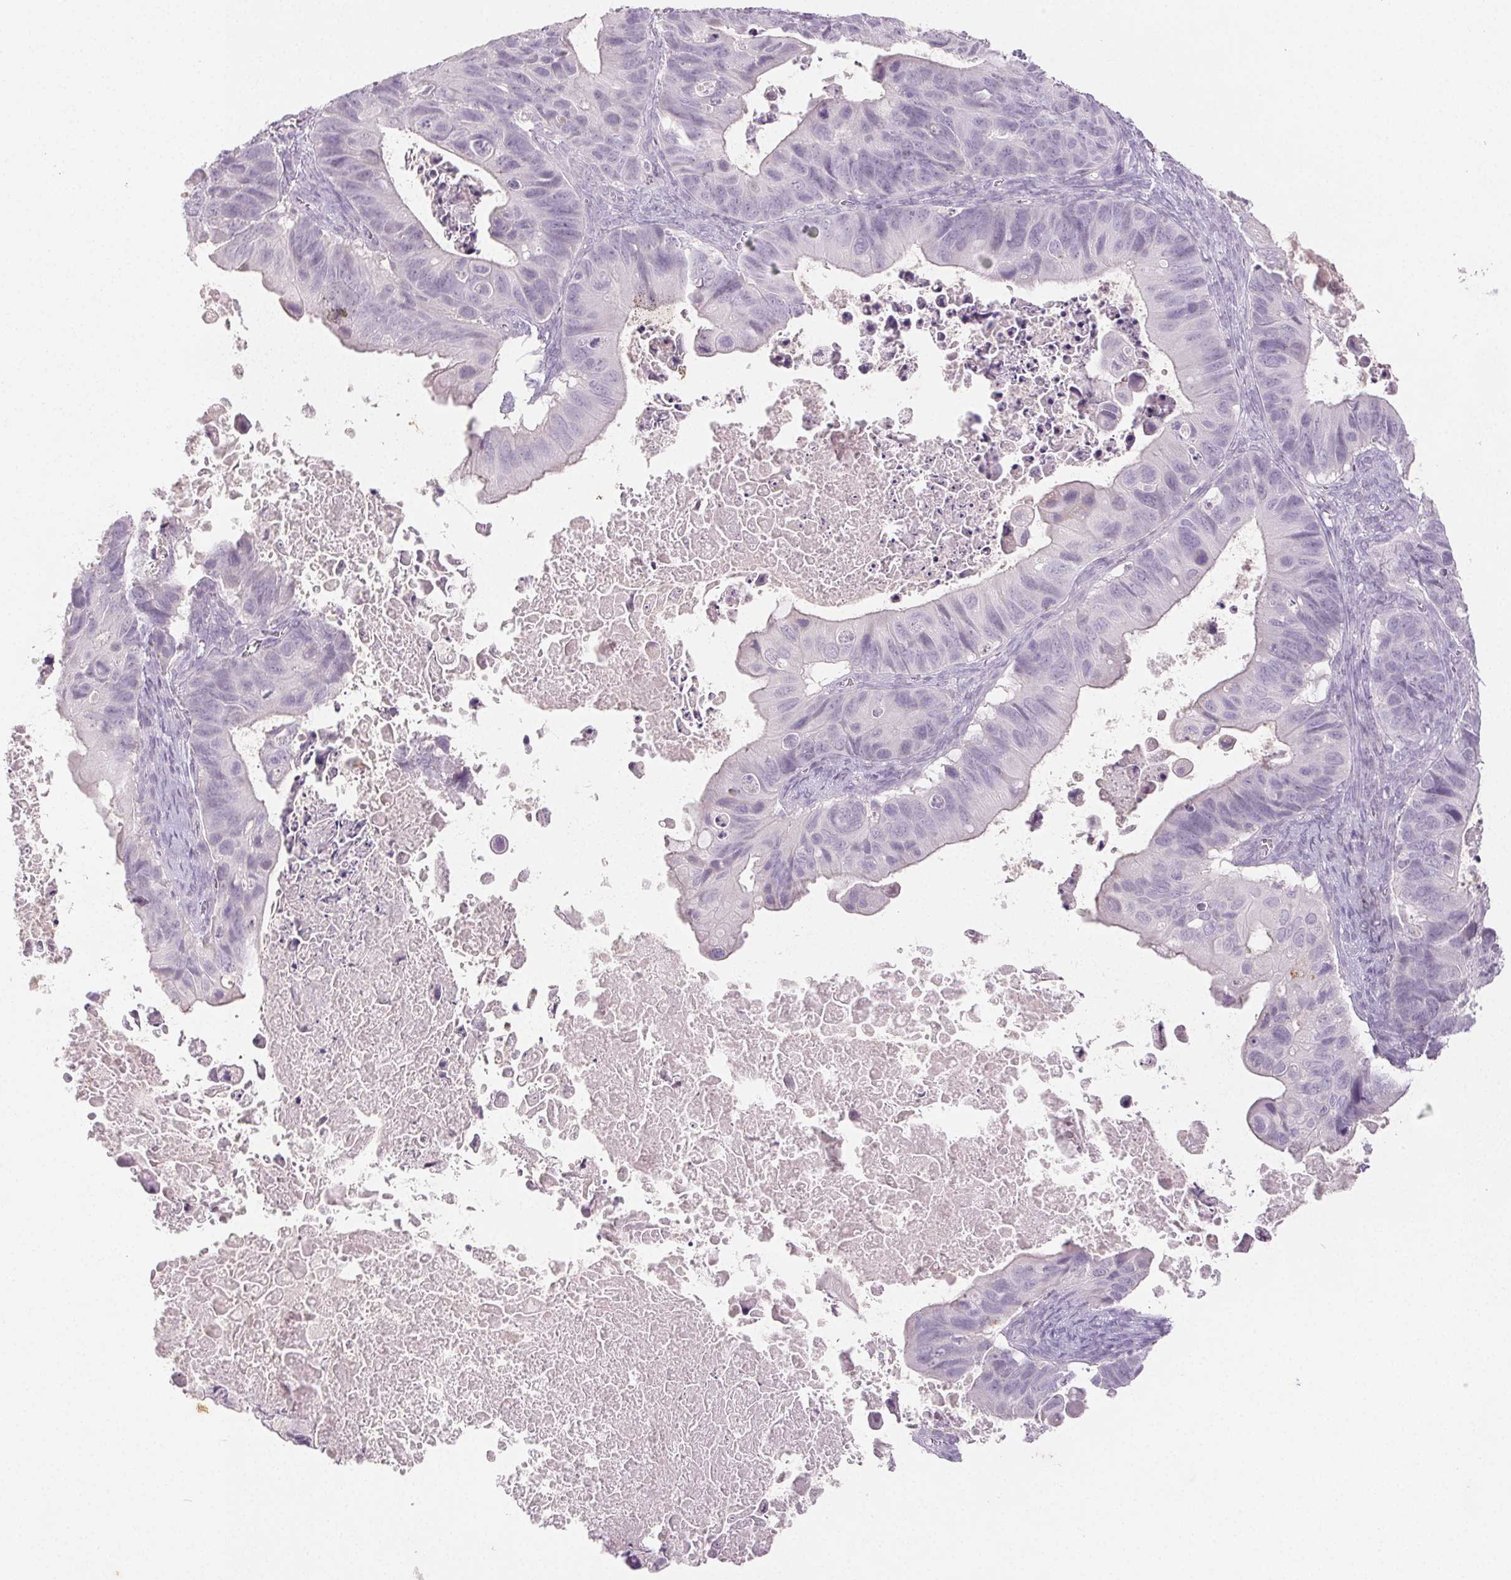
{"staining": {"intensity": "negative", "quantity": "none", "location": "none"}, "tissue": "ovarian cancer", "cell_type": "Tumor cells", "image_type": "cancer", "snomed": [{"axis": "morphology", "description": "Cystadenocarcinoma, mucinous, NOS"}, {"axis": "topography", "description": "Ovary"}], "caption": "Micrograph shows no significant protein positivity in tumor cells of mucinous cystadenocarcinoma (ovarian). (DAB (3,3'-diaminobenzidine) IHC visualized using brightfield microscopy, high magnification).", "gene": "PI3", "patient": {"sex": "female", "age": 64}}